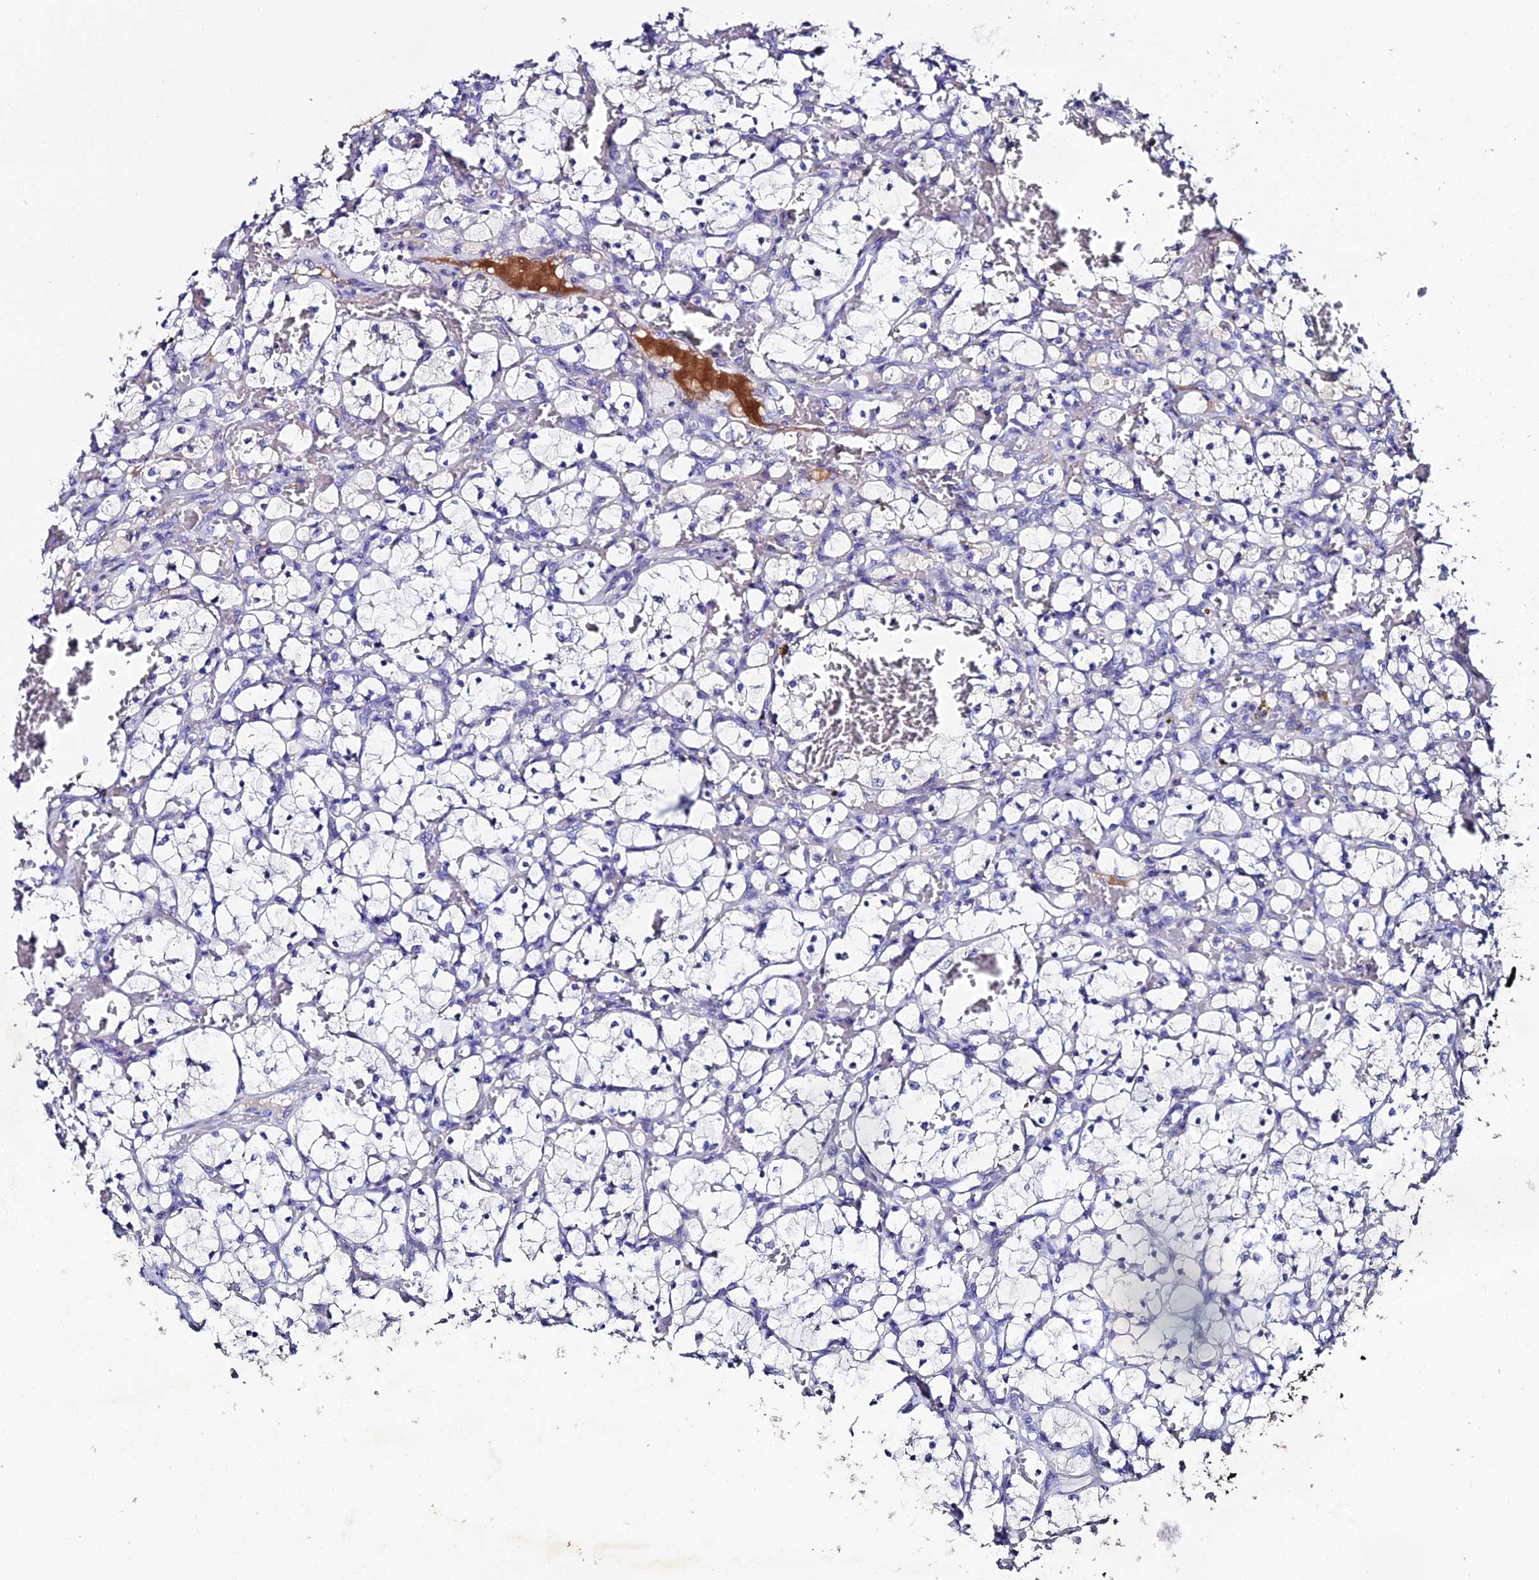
{"staining": {"intensity": "negative", "quantity": "none", "location": "none"}, "tissue": "renal cancer", "cell_type": "Tumor cells", "image_type": "cancer", "snomed": [{"axis": "morphology", "description": "Adenocarcinoma, NOS"}, {"axis": "topography", "description": "Kidney"}], "caption": "Photomicrograph shows no protein staining in tumor cells of renal cancer (adenocarcinoma) tissue.", "gene": "ESRRG", "patient": {"sex": "female", "age": 69}}